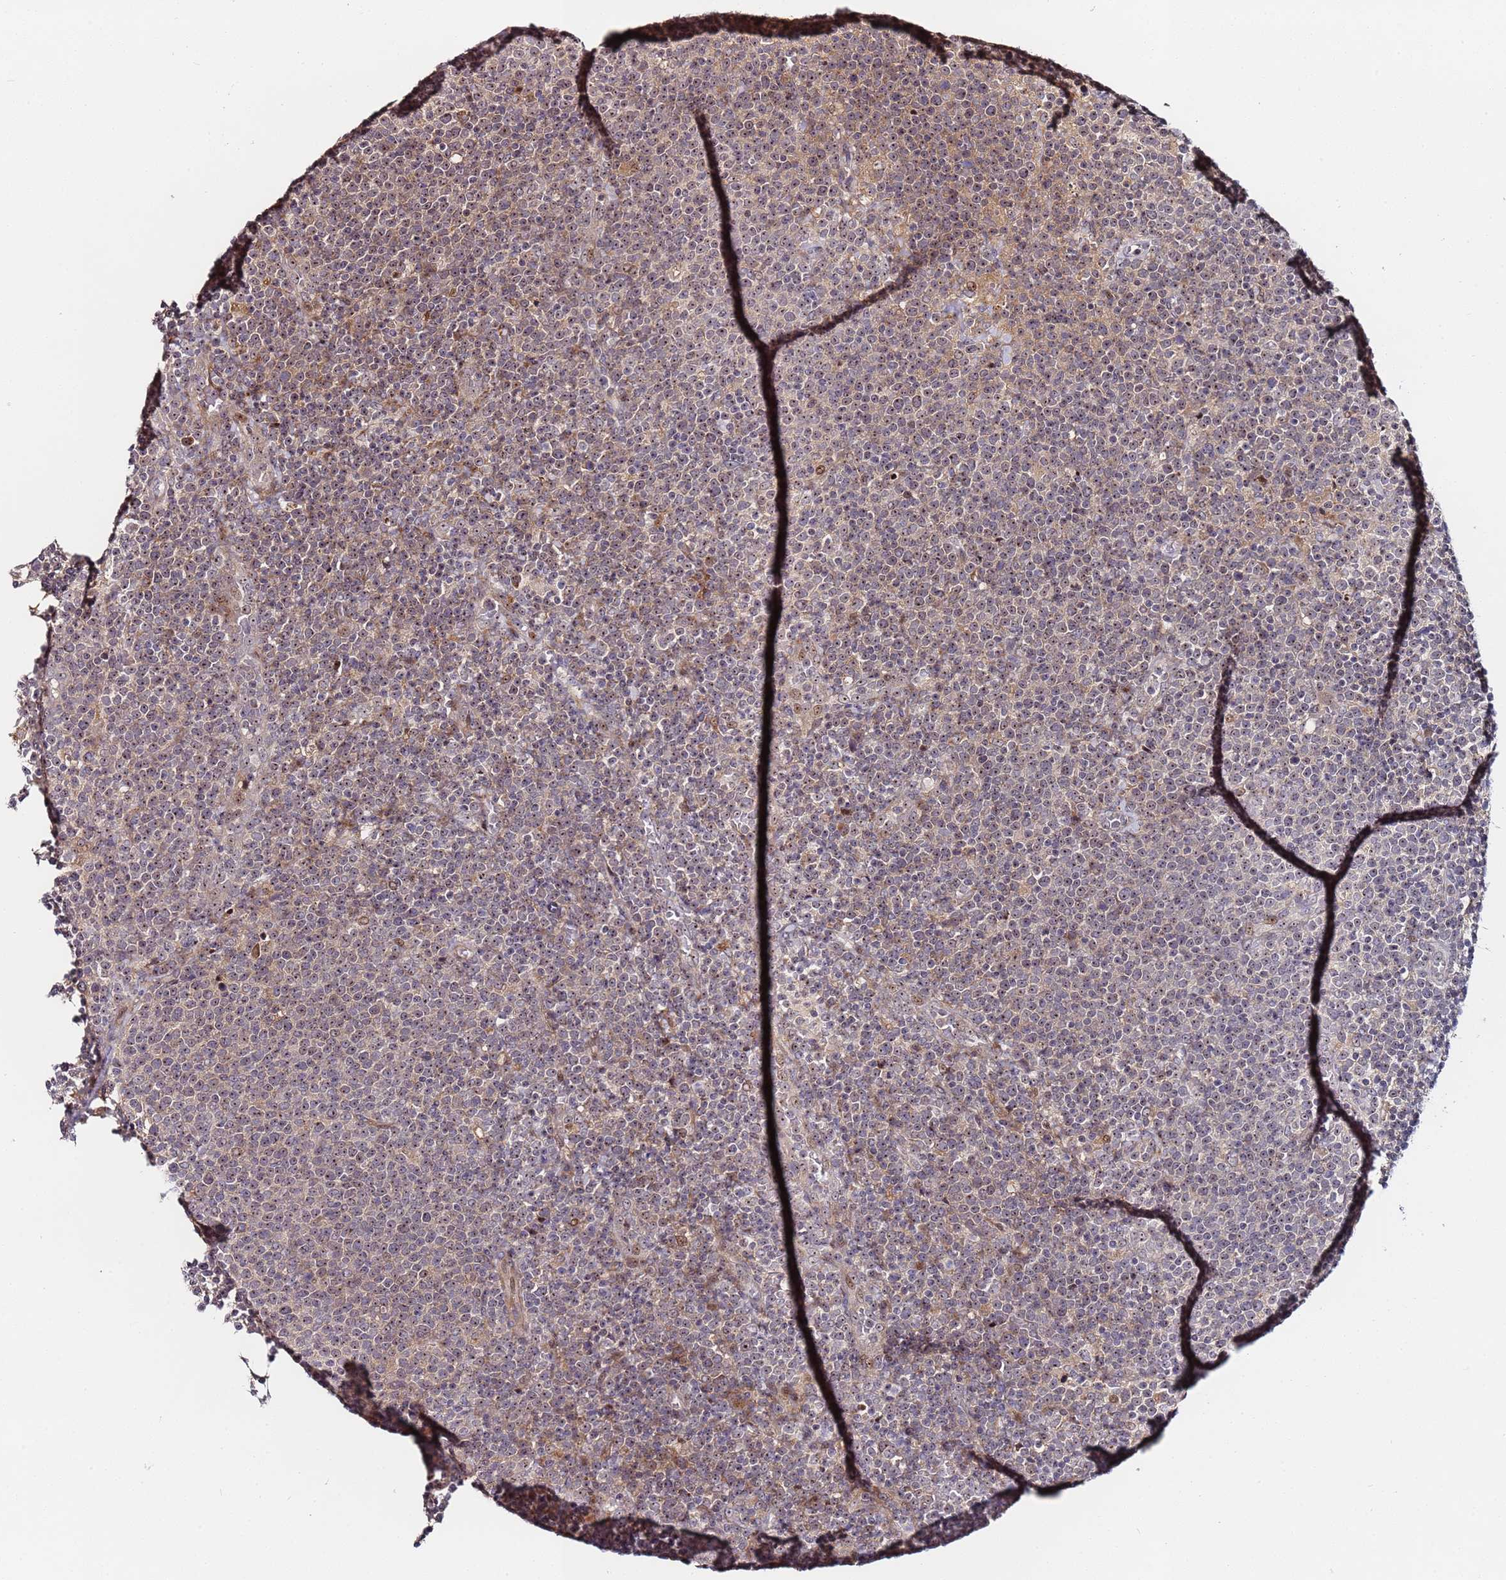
{"staining": {"intensity": "moderate", "quantity": "25%-75%", "location": "cytoplasmic/membranous,nuclear"}, "tissue": "lymphoma", "cell_type": "Tumor cells", "image_type": "cancer", "snomed": [{"axis": "morphology", "description": "Malignant lymphoma, non-Hodgkin's type, High grade"}, {"axis": "topography", "description": "Lymph node"}], "caption": "Protein expression analysis of lymphoma reveals moderate cytoplasmic/membranous and nuclear expression in about 25%-75% of tumor cells. (IHC, brightfield microscopy, high magnification).", "gene": "KRI1", "patient": {"sex": "male", "age": 61}}